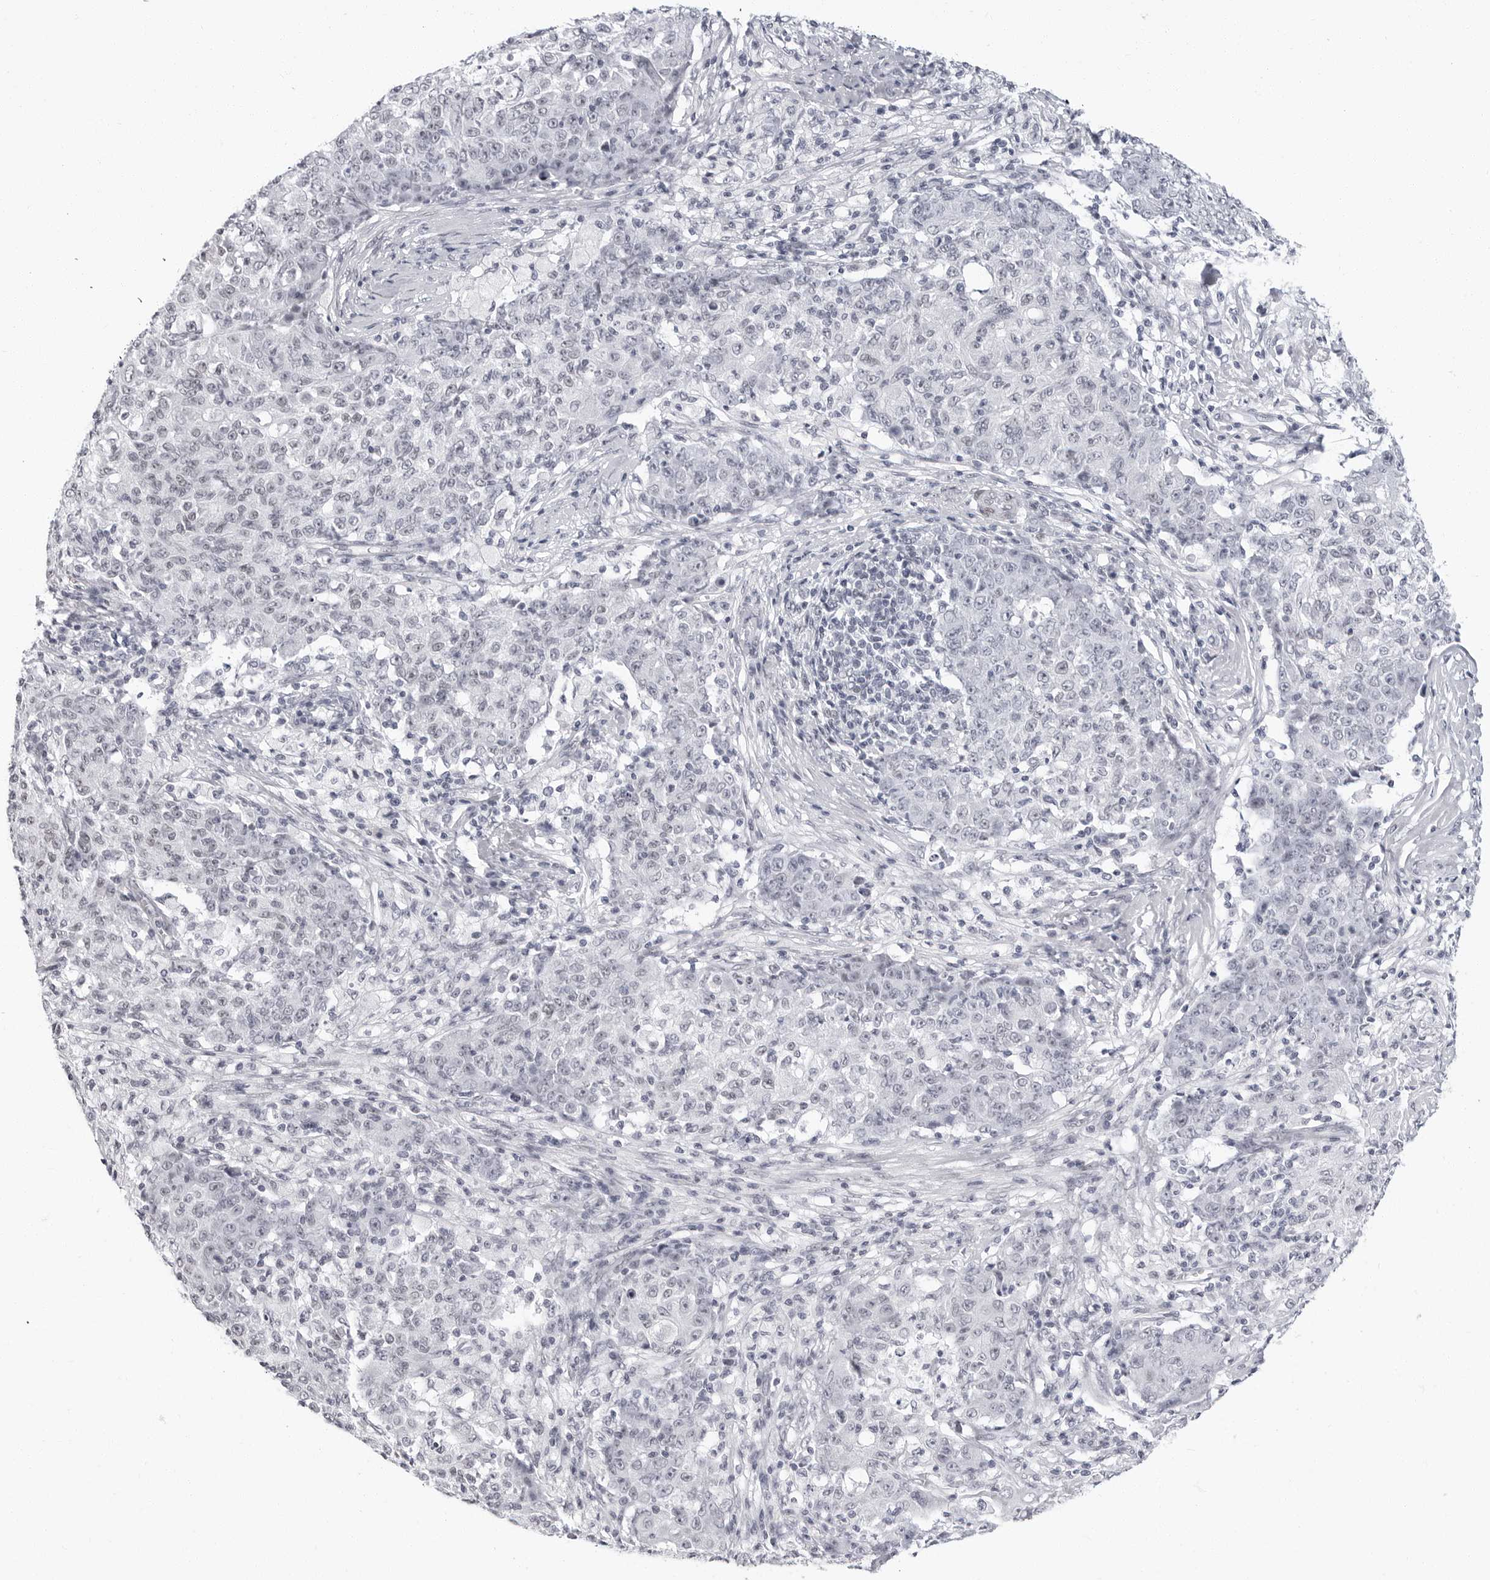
{"staining": {"intensity": "negative", "quantity": "none", "location": "none"}, "tissue": "ovarian cancer", "cell_type": "Tumor cells", "image_type": "cancer", "snomed": [{"axis": "morphology", "description": "Carcinoma, endometroid"}, {"axis": "topography", "description": "Ovary"}], "caption": "DAB immunohistochemical staining of ovarian endometroid carcinoma shows no significant positivity in tumor cells.", "gene": "VEZF1", "patient": {"sex": "female", "age": 42}}